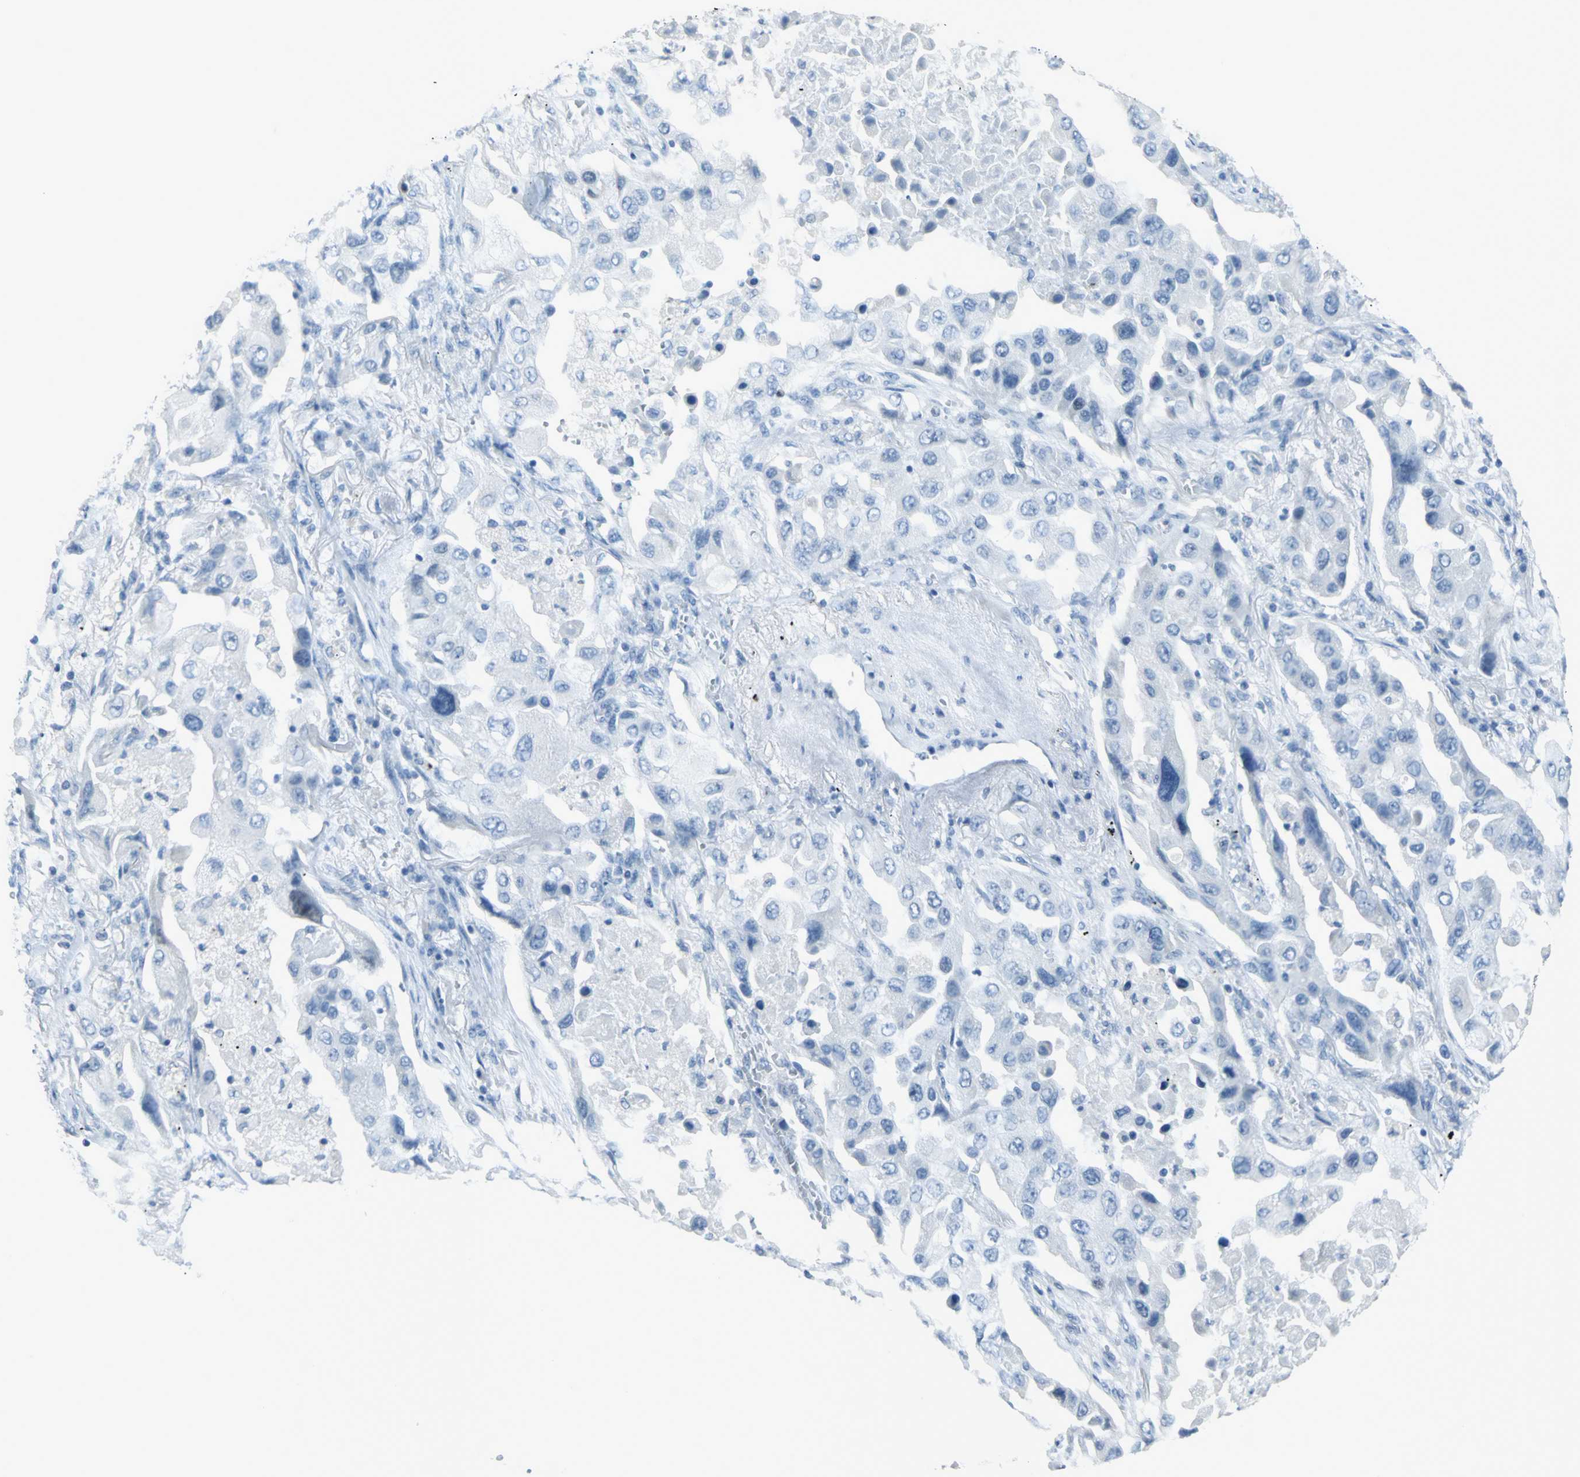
{"staining": {"intensity": "negative", "quantity": "none", "location": "none"}, "tissue": "lung cancer", "cell_type": "Tumor cells", "image_type": "cancer", "snomed": [{"axis": "morphology", "description": "Adenocarcinoma, NOS"}, {"axis": "topography", "description": "Lung"}], "caption": "Human lung cancer (adenocarcinoma) stained for a protein using immunohistochemistry (IHC) displays no positivity in tumor cells.", "gene": "MCM3", "patient": {"sex": "female", "age": 65}}